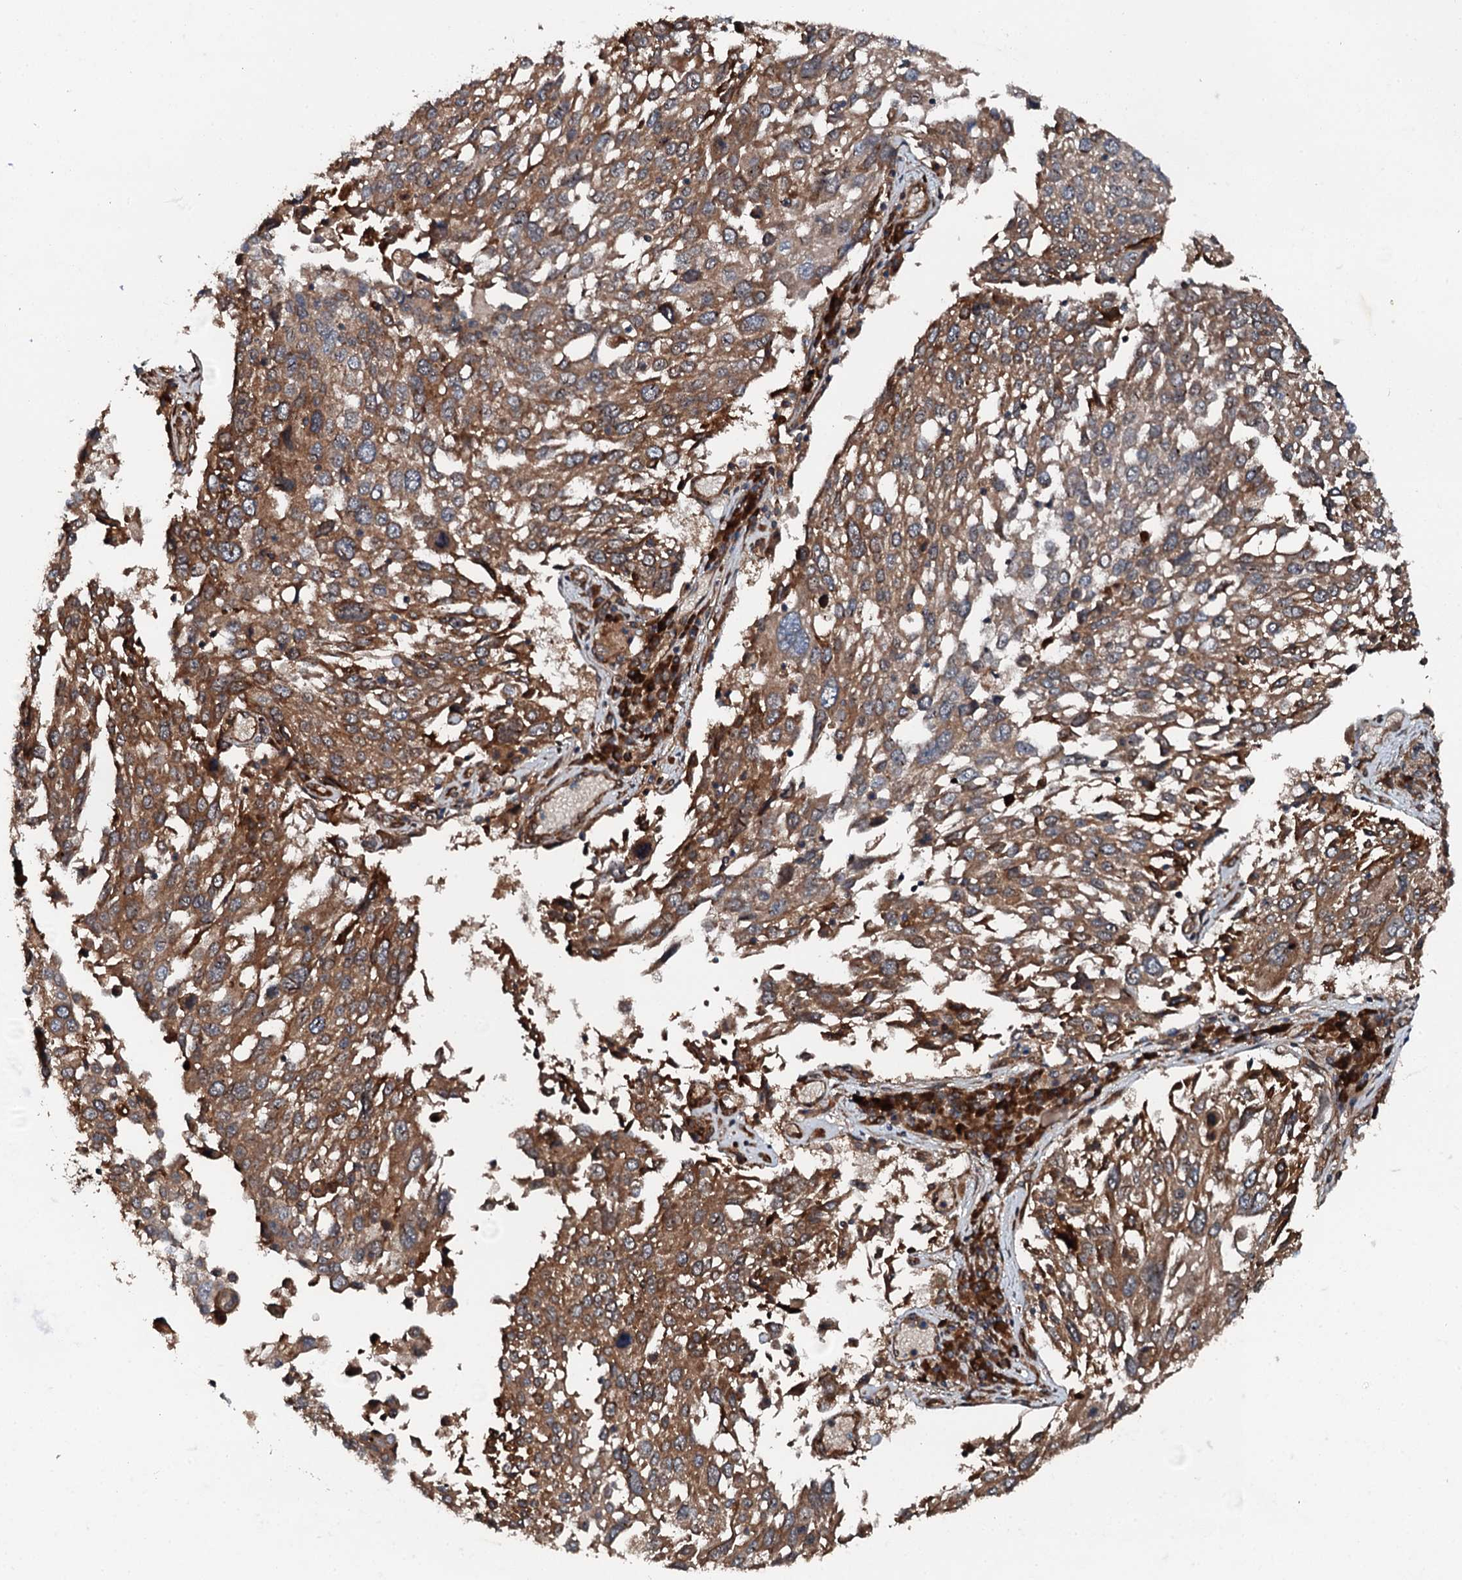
{"staining": {"intensity": "moderate", "quantity": ">75%", "location": "cytoplasmic/membranous"}, "tissue": "lung cancer", "cell_type": "Tumor cells", "image_type": "cancer", "snomed": [{"axis": "morphology", "description": "Squamous cell carcinoma, NOS"}, {"axis": "topography", "description": "Lung"}], "caption": "IHC staining of squamous cell carcinoma (lung), which reveals medium levels of moderate cytoplasmic/membranous staining in approximately >75% of tumor cells indicating moderate cytoplasmic/membranous protein positivity. The staining was performed using DAB (brown) for protein detection and nuclei were counterstained in hematoxylin (blue).", "gene": "FLYWCH1", "patient": {"sex": "male", "age": 65}}